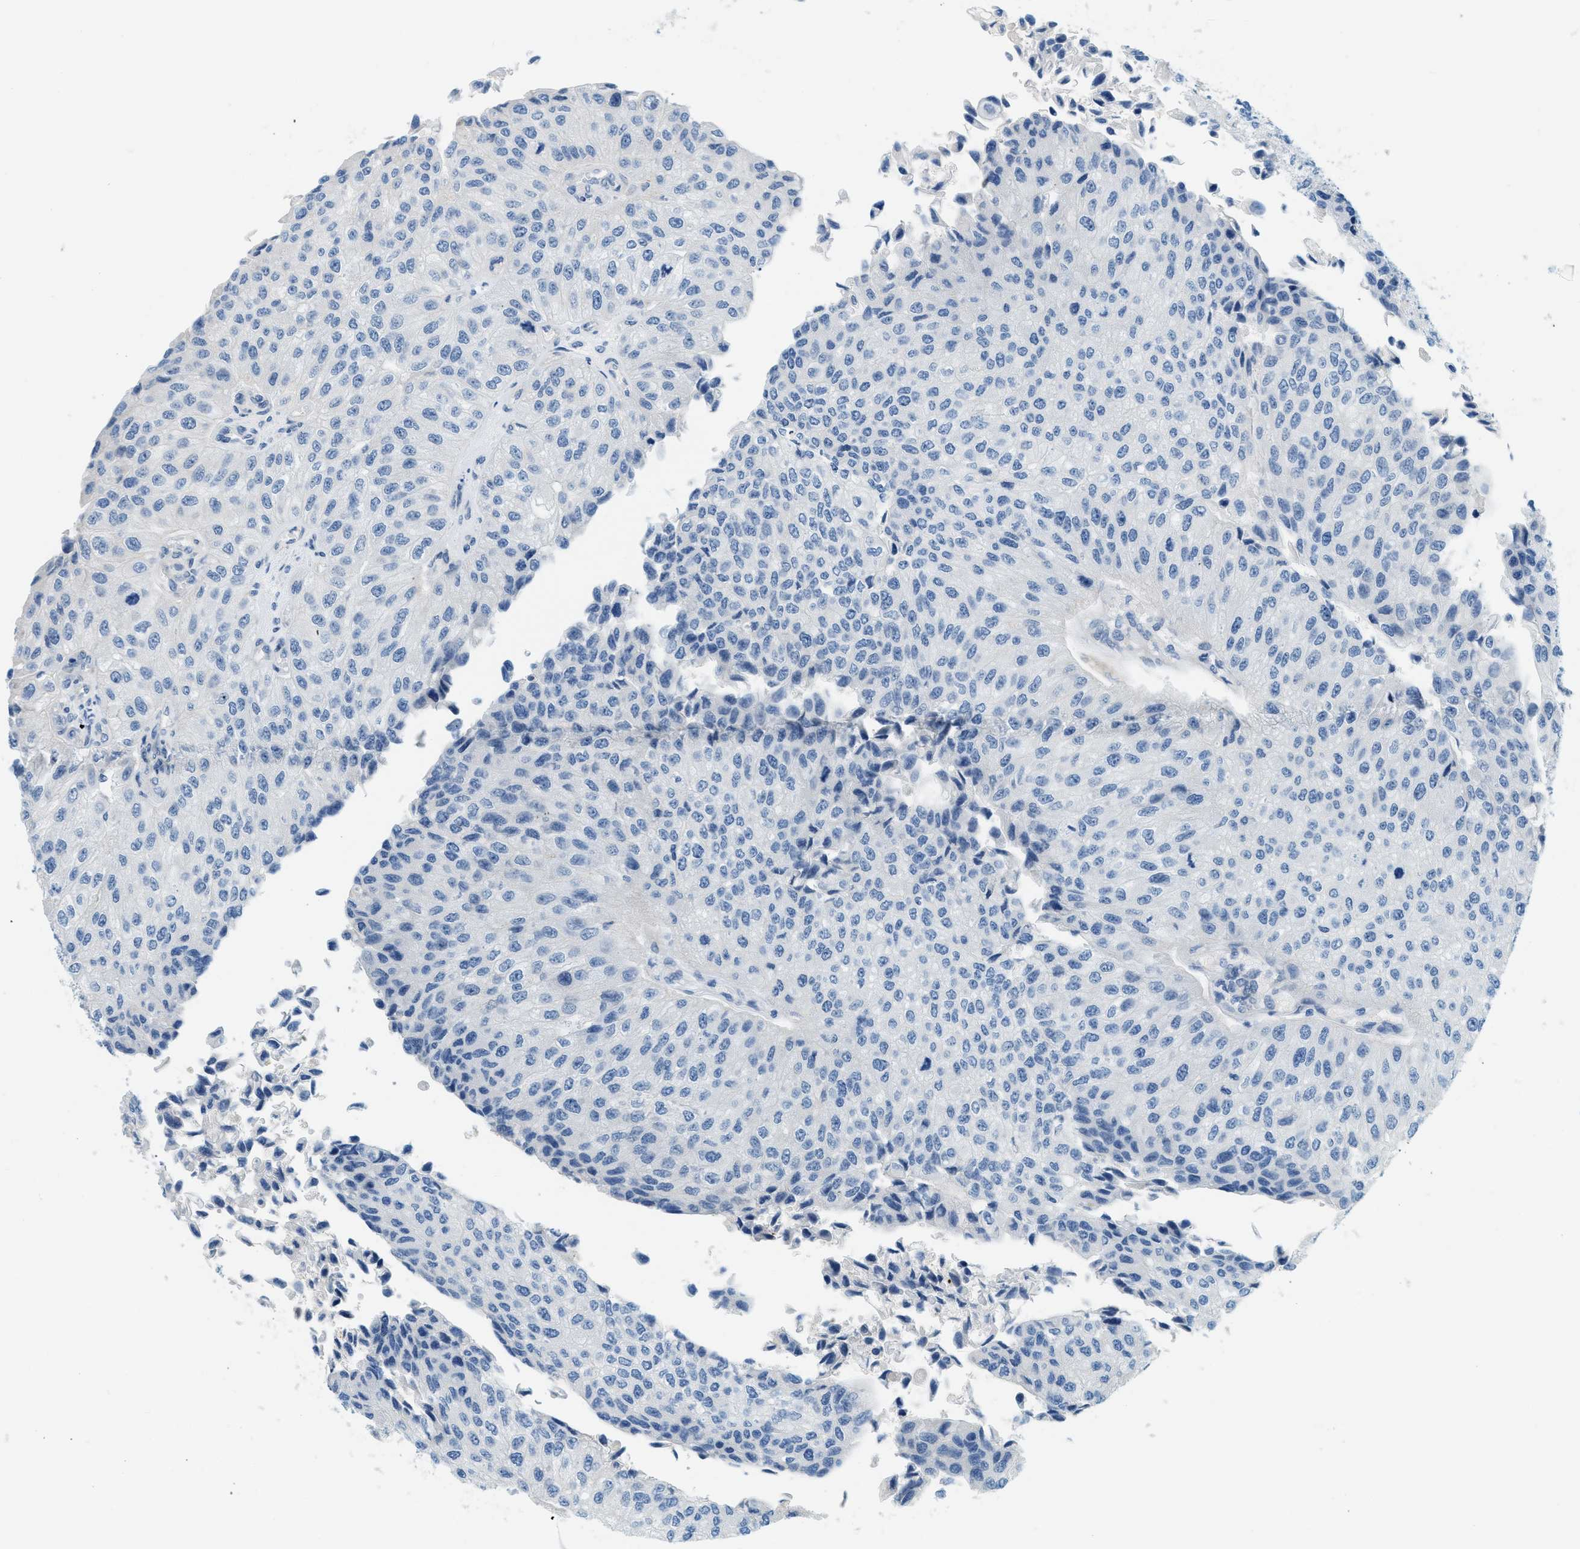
{"staining": {"intensity": "negative", "quantity": "none", "location": "none"}, "tissue": "urothelial cancer", "cell_type": "Tumor cells", "image_type": "cancer", "snomed": [{"axis": "morphology", "description": "Urothelial carcinoma, High grade"}, {"axis": "topography", "description": "Kidney"}, {"axis": "topography", "description": "Urinary bladder"}], "caption": "Immunohistochemistry of human urothelial carcinoma (high-grade) displays no positivity in tumor cells.", "gene": "CYP4X1", "patient": {"sex": "male", "age": 77}}